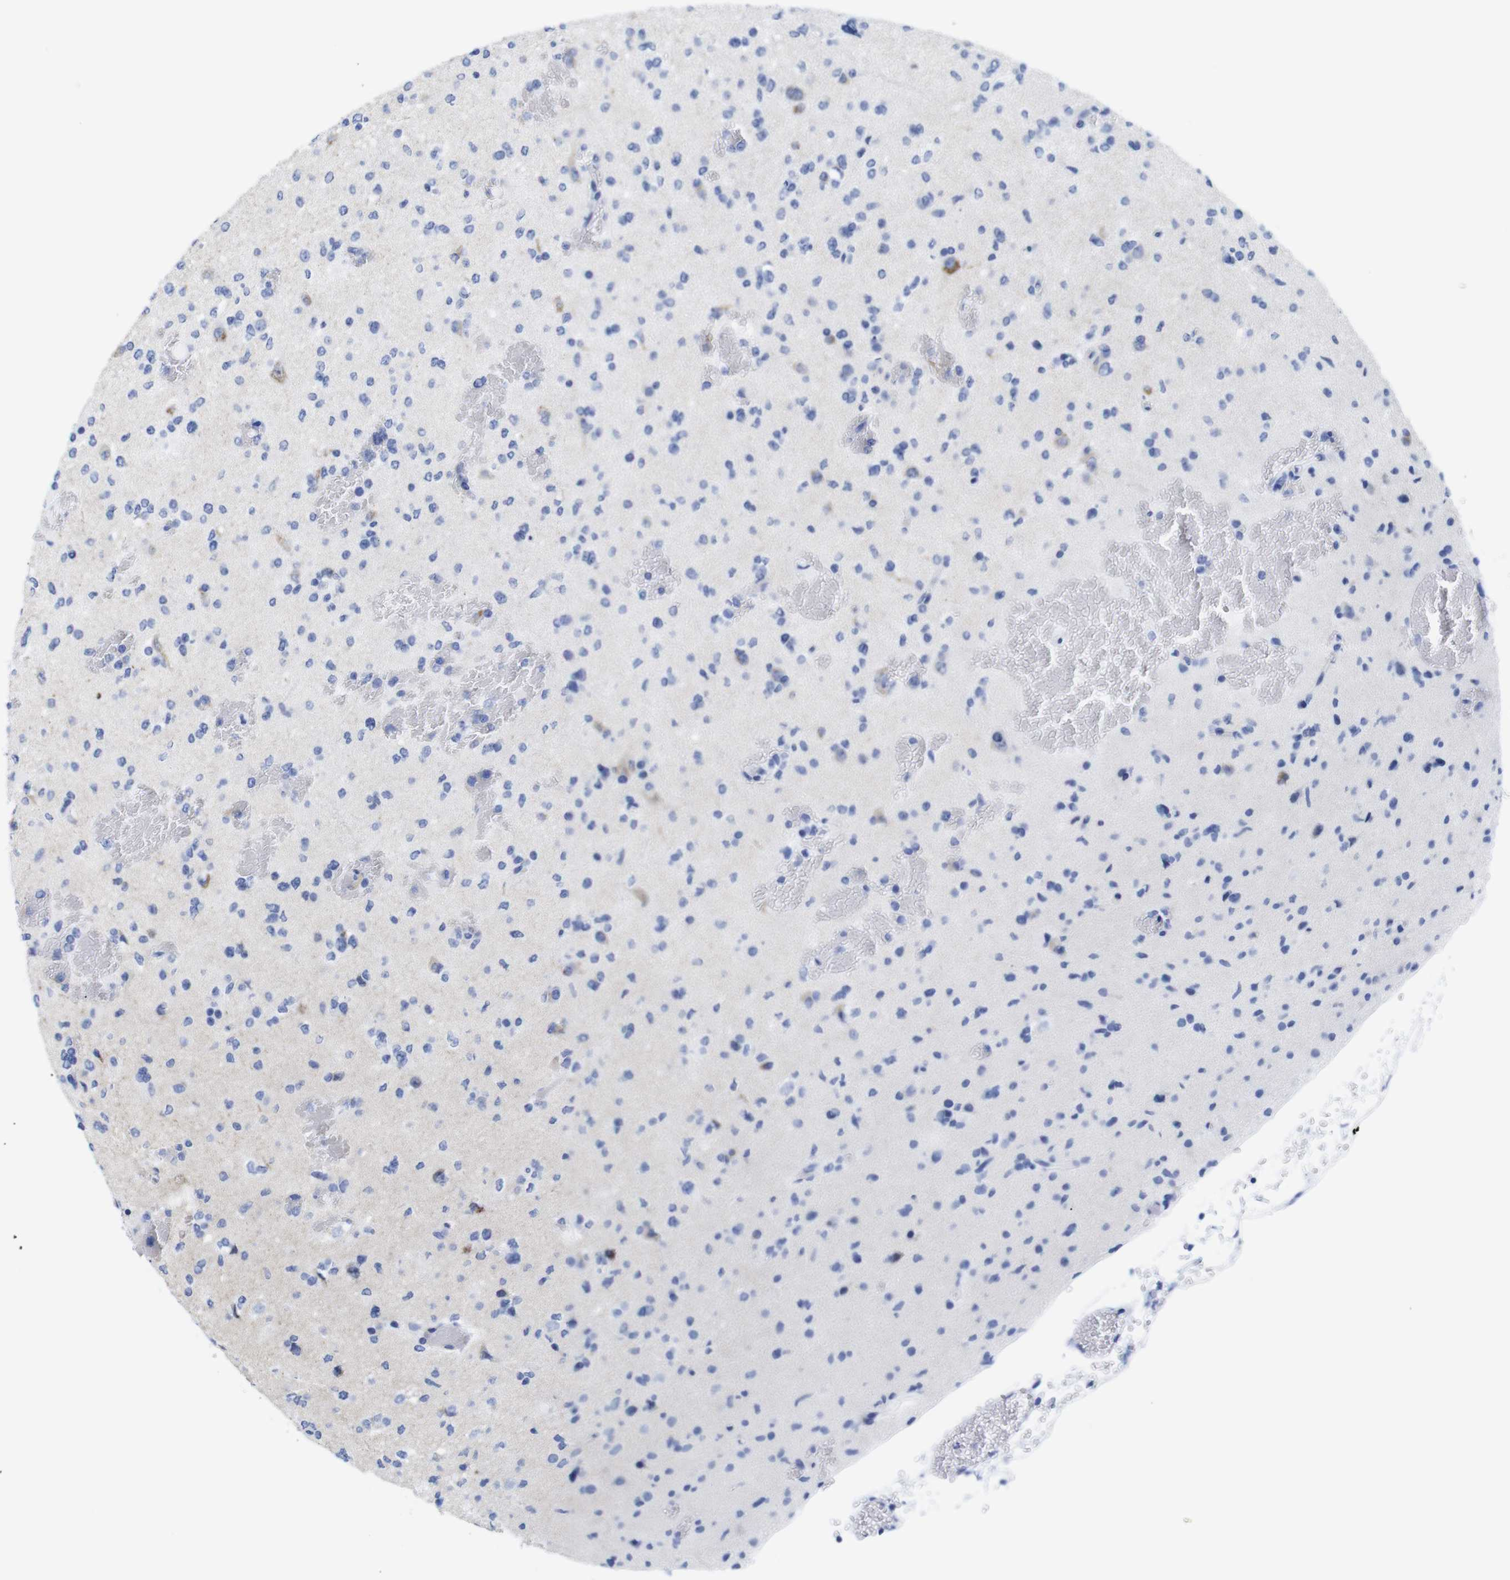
{"staining": {"intensity": "negative", "quantity": "none", "location": "none"}, "tissue": "glioma", "cell_type": "Tumor cells", "image_type": "cancer", "snomed": [{"axis": "morphology", "description": "Glioma, malignant, Low grade"}, {"axis": "topography", "description": "Brain"}], "caption": "Micrograph shows no significant protein staining in tumor cells of malignant low-grade glioma.", "gene": "LRRC55", "patient": {"sex": "female", "age": 22}}